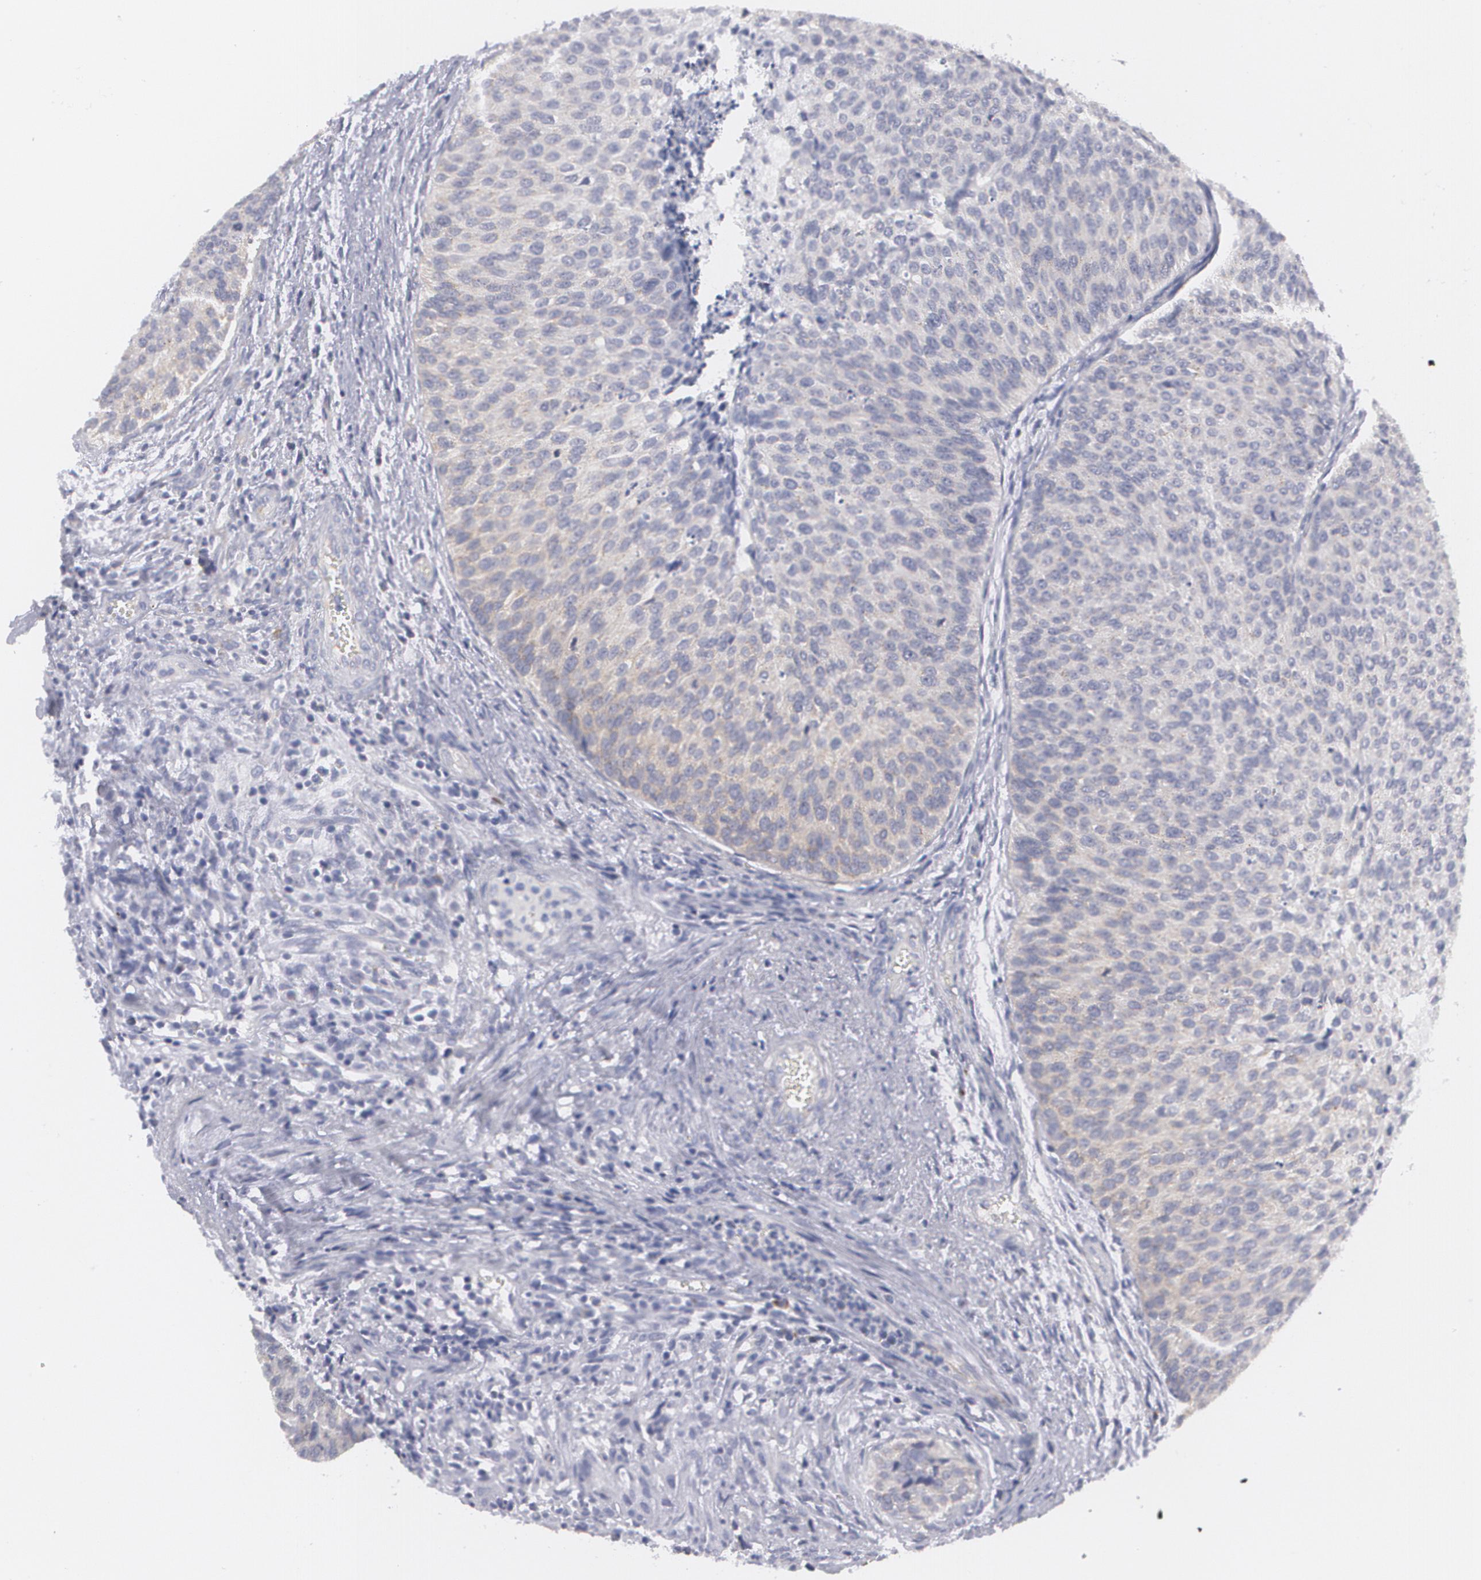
{"staining": {"intensity": "weak", "quantity": ">75%", "location": "cytoplasmic/membranous"}, "tissue": "urothelial cancer", "cell_type": "Tumor cells", "image_type": "cancer", "snomed": [{"axis": "morphology", "description": "Urothelial carcinoma, Low grade"}, {"axis": "topography", "description": "Urinary bladder"}], "caption": "Immunohistochemistry histopathology image of neoplastic tissue: human low-grade urothelial carcinoma stained using IHC demonstrates low levels of weak protein expression localized specifically in the cytoplasmic/membranous of tumor cells, appearing as a cytoplasmic/membranous brown color.", "gene": "MBNL3", "patient": {"sex": "male", "age": 84}}